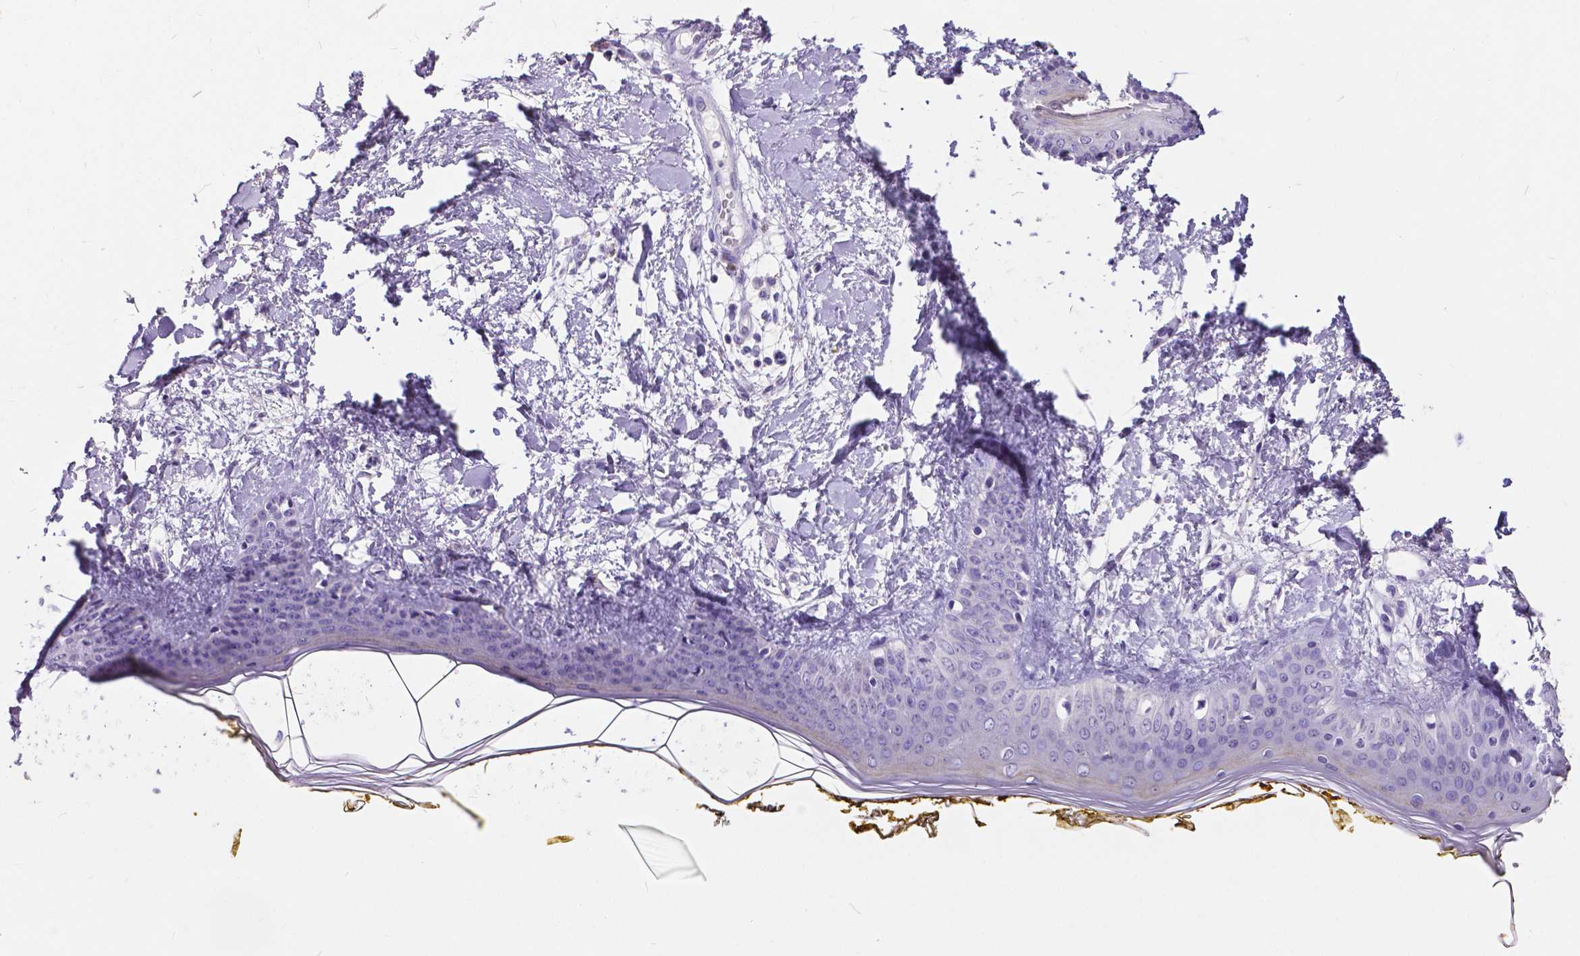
{"staining": {"intensity": "negative", "quantity": "none", "location": "none"}, "tissue": "skin", "cell_type": "Fibroblasts", "image_type": "normal", "snomed": [{"axis": "morphology", "description": "Normal tissue, NOS"}, {"axis": "topography", "description": "Skin"}], "caption": "Immunohistochemistry (IHC) photomicrograph of normal human skin stained for a protein (brown), which displays no positivity in fibroblasts.", "gene": "OCLN", "patient": {"sex": "female", "age": 34}}